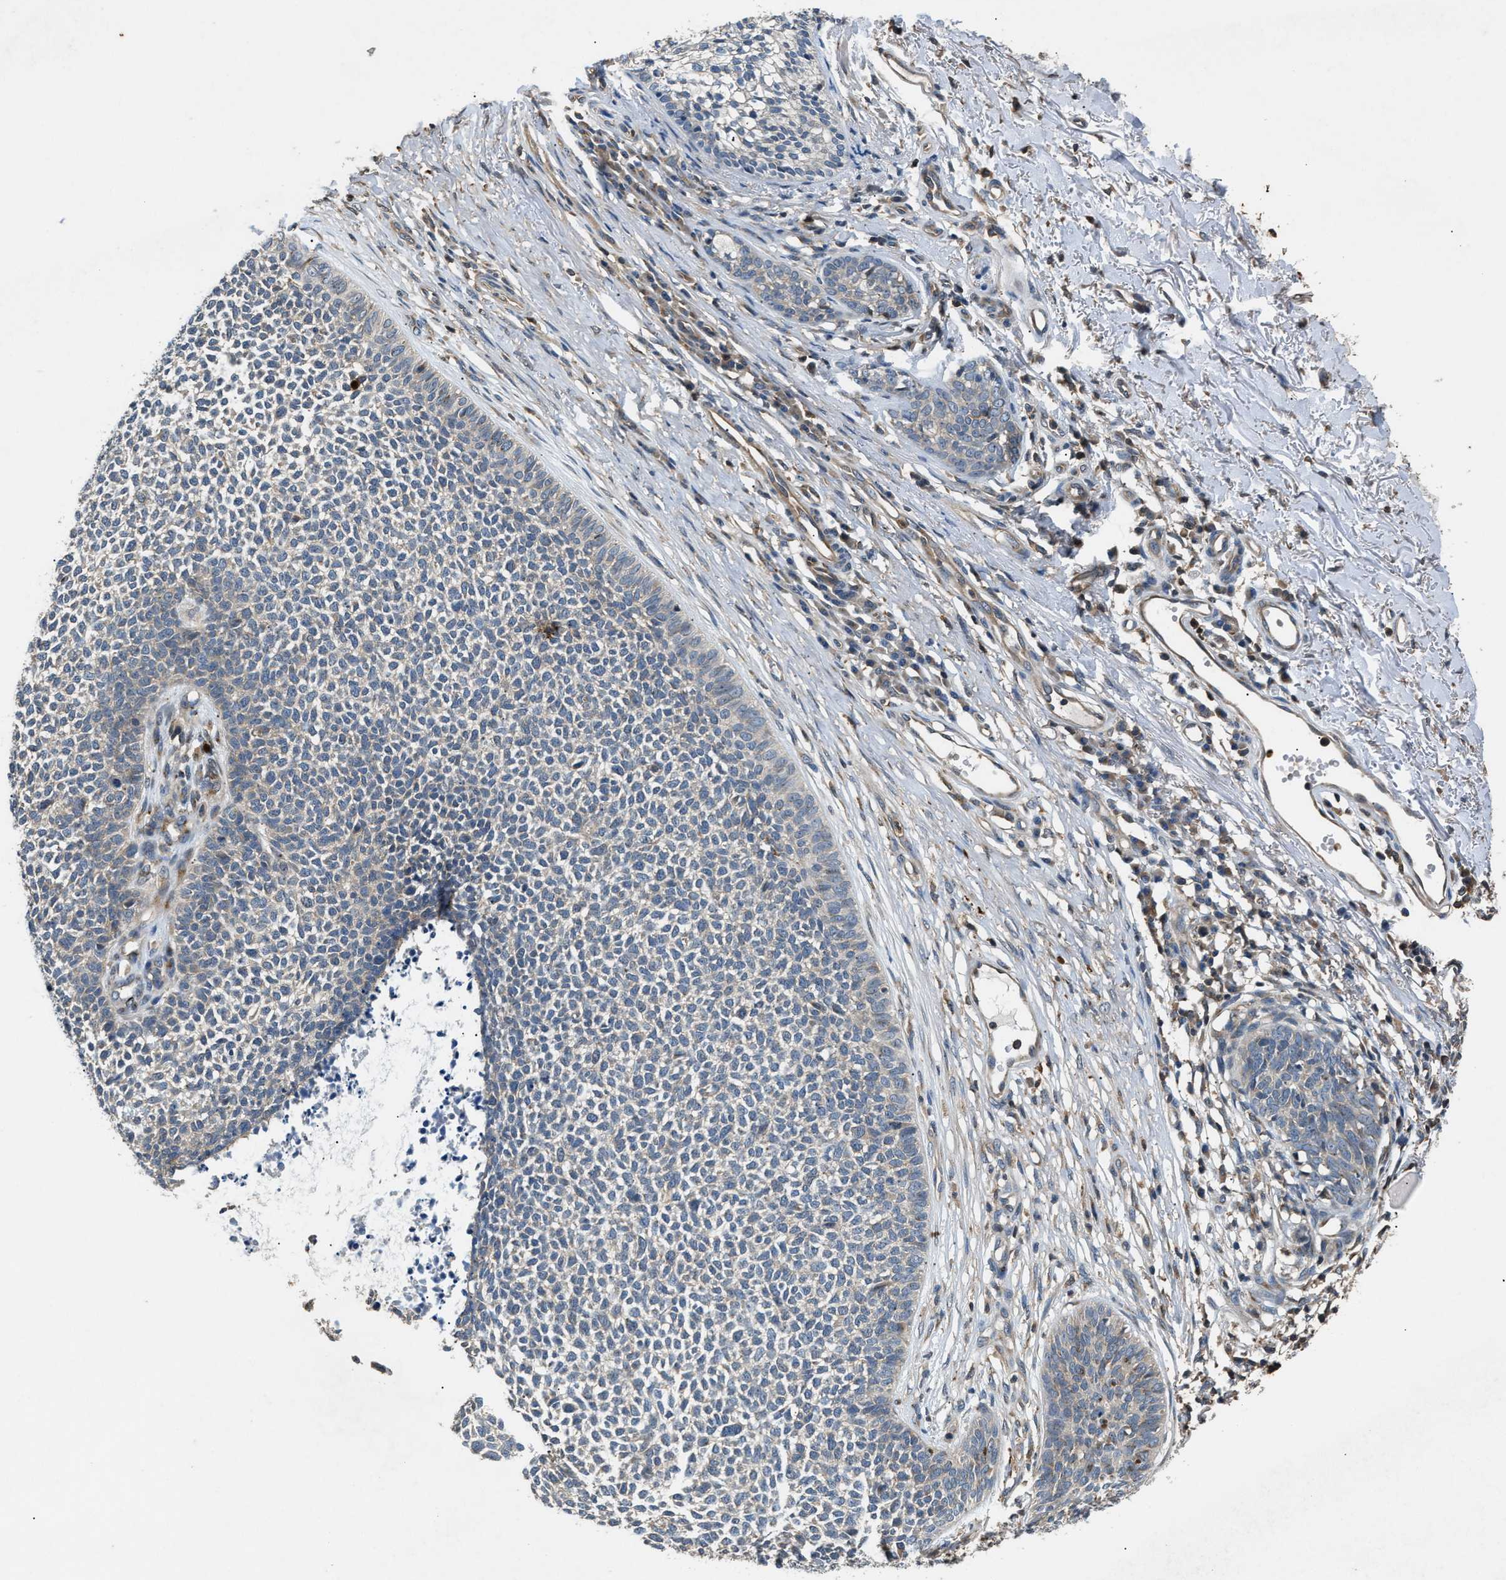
{"staining": {"intensity": "negative", "quantity": "none", "location": "none"}, "tissue": "skin cancer", "cell_type": "Tumor cells", "image_type": "cancer", "snomed": [{"axis": "morphology", "description": "Basal cell carcinoma"}, {"axis": "topography", "description": "Skin"}], "caption": "IHC of human skin basal cell carcinoma exhibits no positivity in tumor cells.", "gene": "CHUK", "patient": {"sex": "female", "age": 84}}